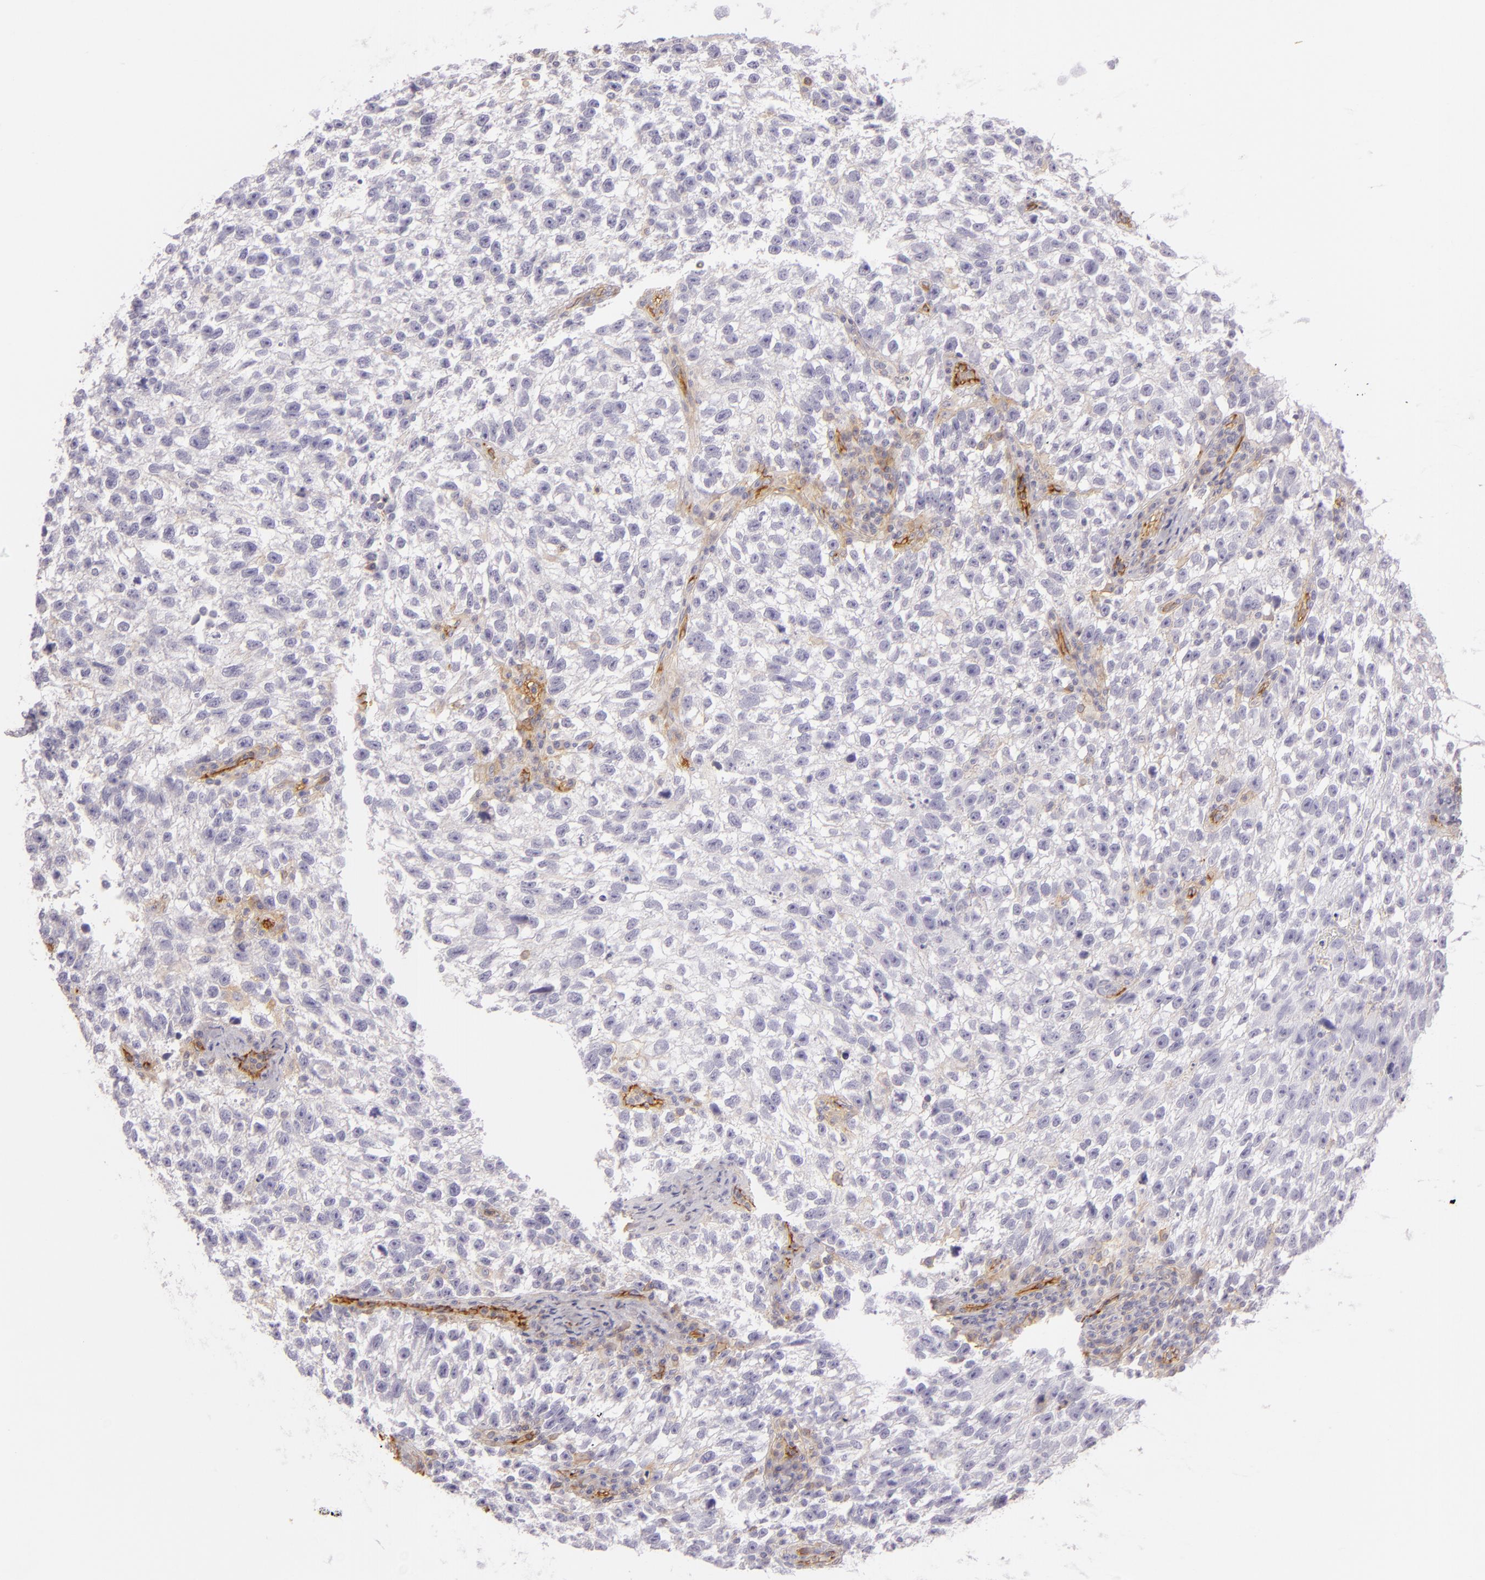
{"staining": {"intensity": "negative", "quantity": "none", "location": "none"}, "tissue": "testis cancer", "cell_type": "Tumor cells", "image_type": "cancer", "snomed": [{"axis": "morphology", "description": "Seminoma, NOS"}, {"axis": "topography", "description": "Testis"}], "caption": "This is an immunohistochemistry (IHC) histopathology image of testis cancer. There is no staining in tumor cells.", "gene": "CD59", "patient": {"sex": "male", "age": 38}}